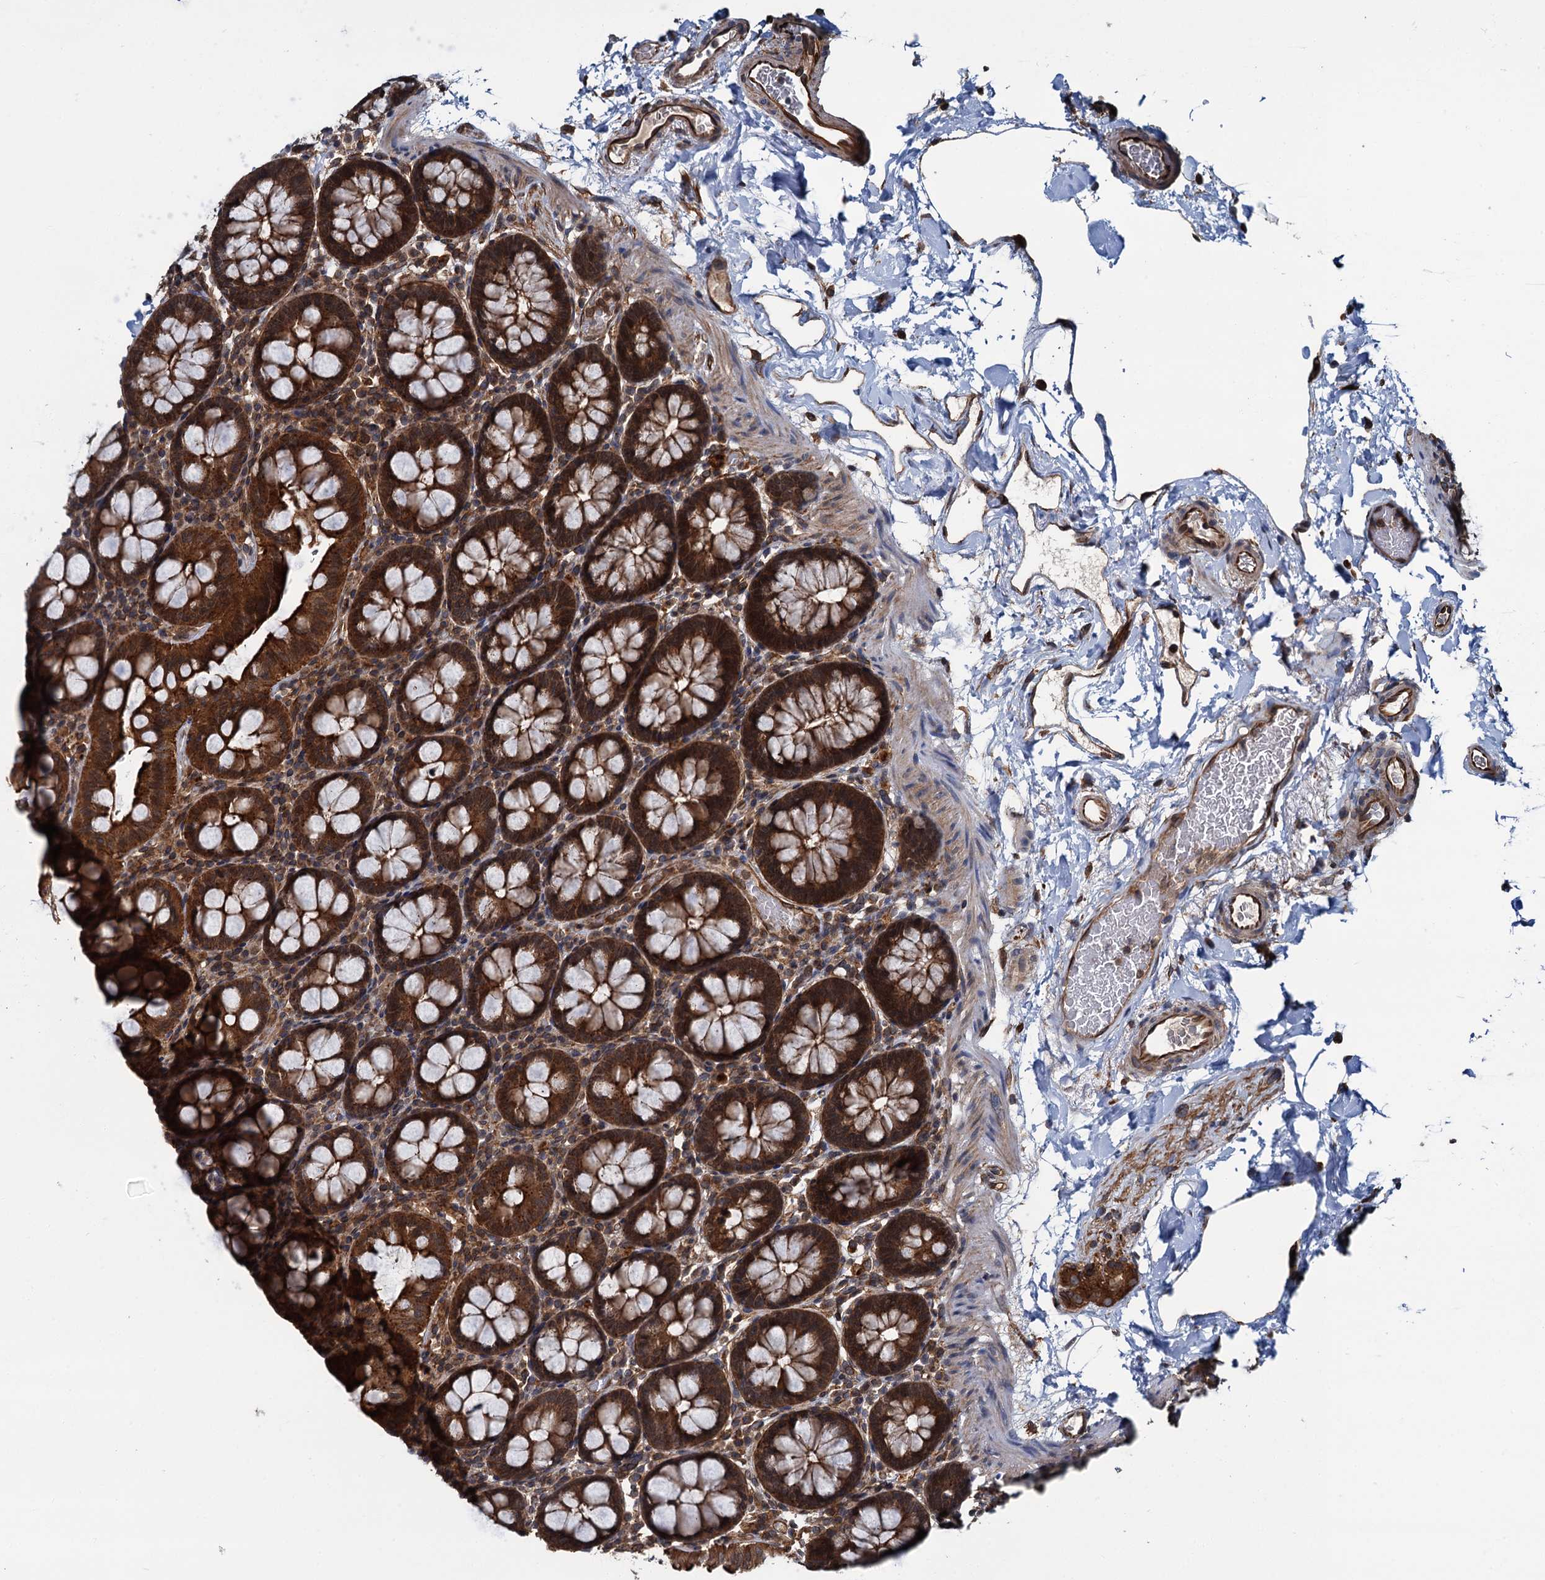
{"staining": {"intensity": "strong", "quantity": ">75%", "location": "cytoplasmic/membranous"}, "tissue": "colon", "cell_type": "Endothelial cells", "image_type": "normal", "snomed": [{"axis": "morphology", "description": "Normal tissue, NOS"}, {"axis": "topography", "description": "Colon"}], "caption": "Protein expression by IHC reveals strong cytoplasmic/membranous positivity in about >75% of endothelial cells in benign colon. (DAB = brown stain, brightfield microscopy at high magnification).", "gene": "ZFYVE19", "patient": {"sex": "male", "age": 75}}